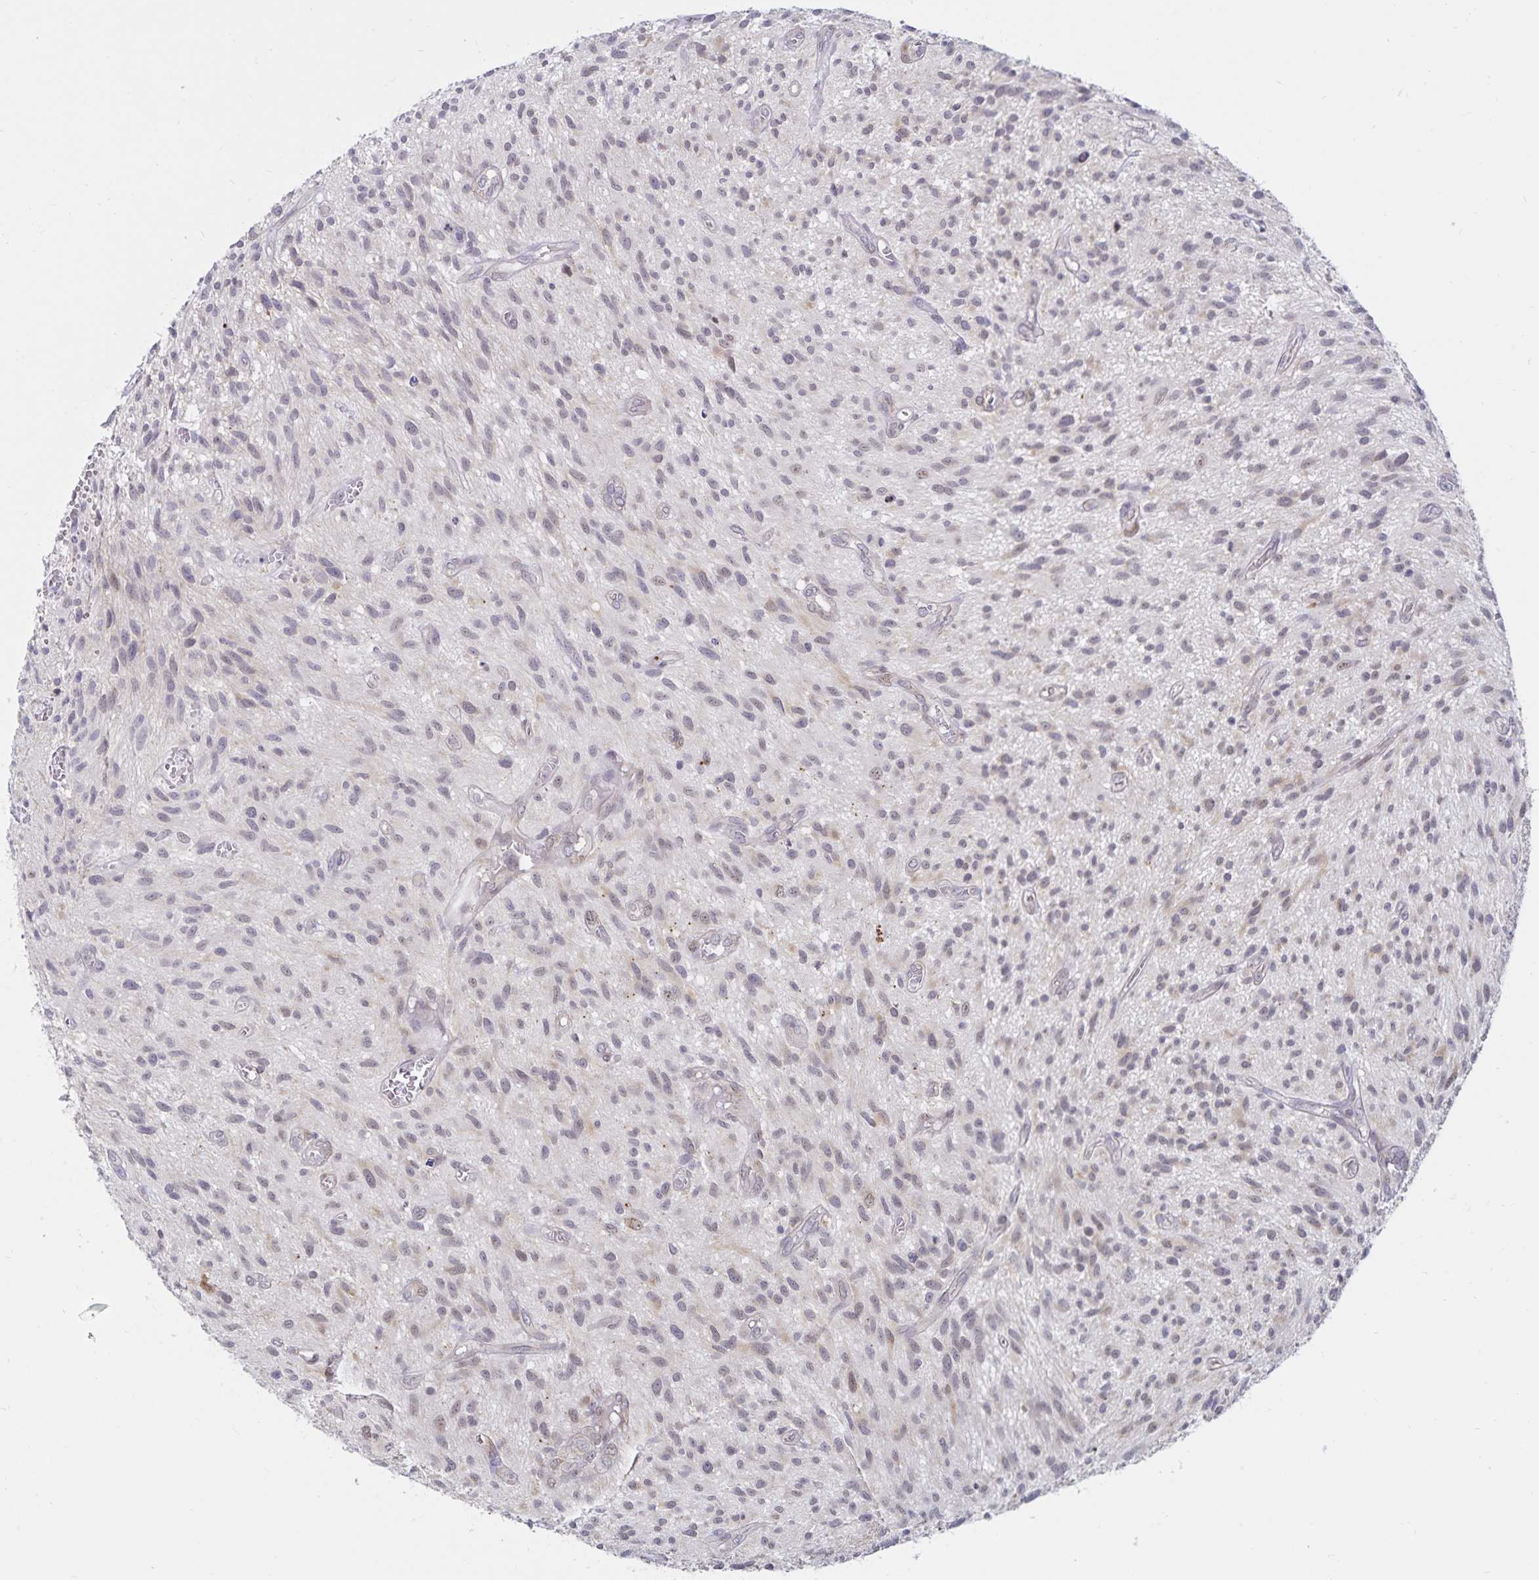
{"staining": {"intensity": "negative", "quantity": "none", "location": "none"}, "tissue": "glioma", "cell_type": "Tumor cells", "image_type": "cancer", "snomed": [{"axis": "morphology", "description": "Glioma, malignant, High grade"}, {"axis": "topography", "description": "Brain"}], "caption": "Tumor cells are negative for brown protein staining in glioma.", "gene": "ATP2A2", "patient": {"sex": "male", "age": 75}}